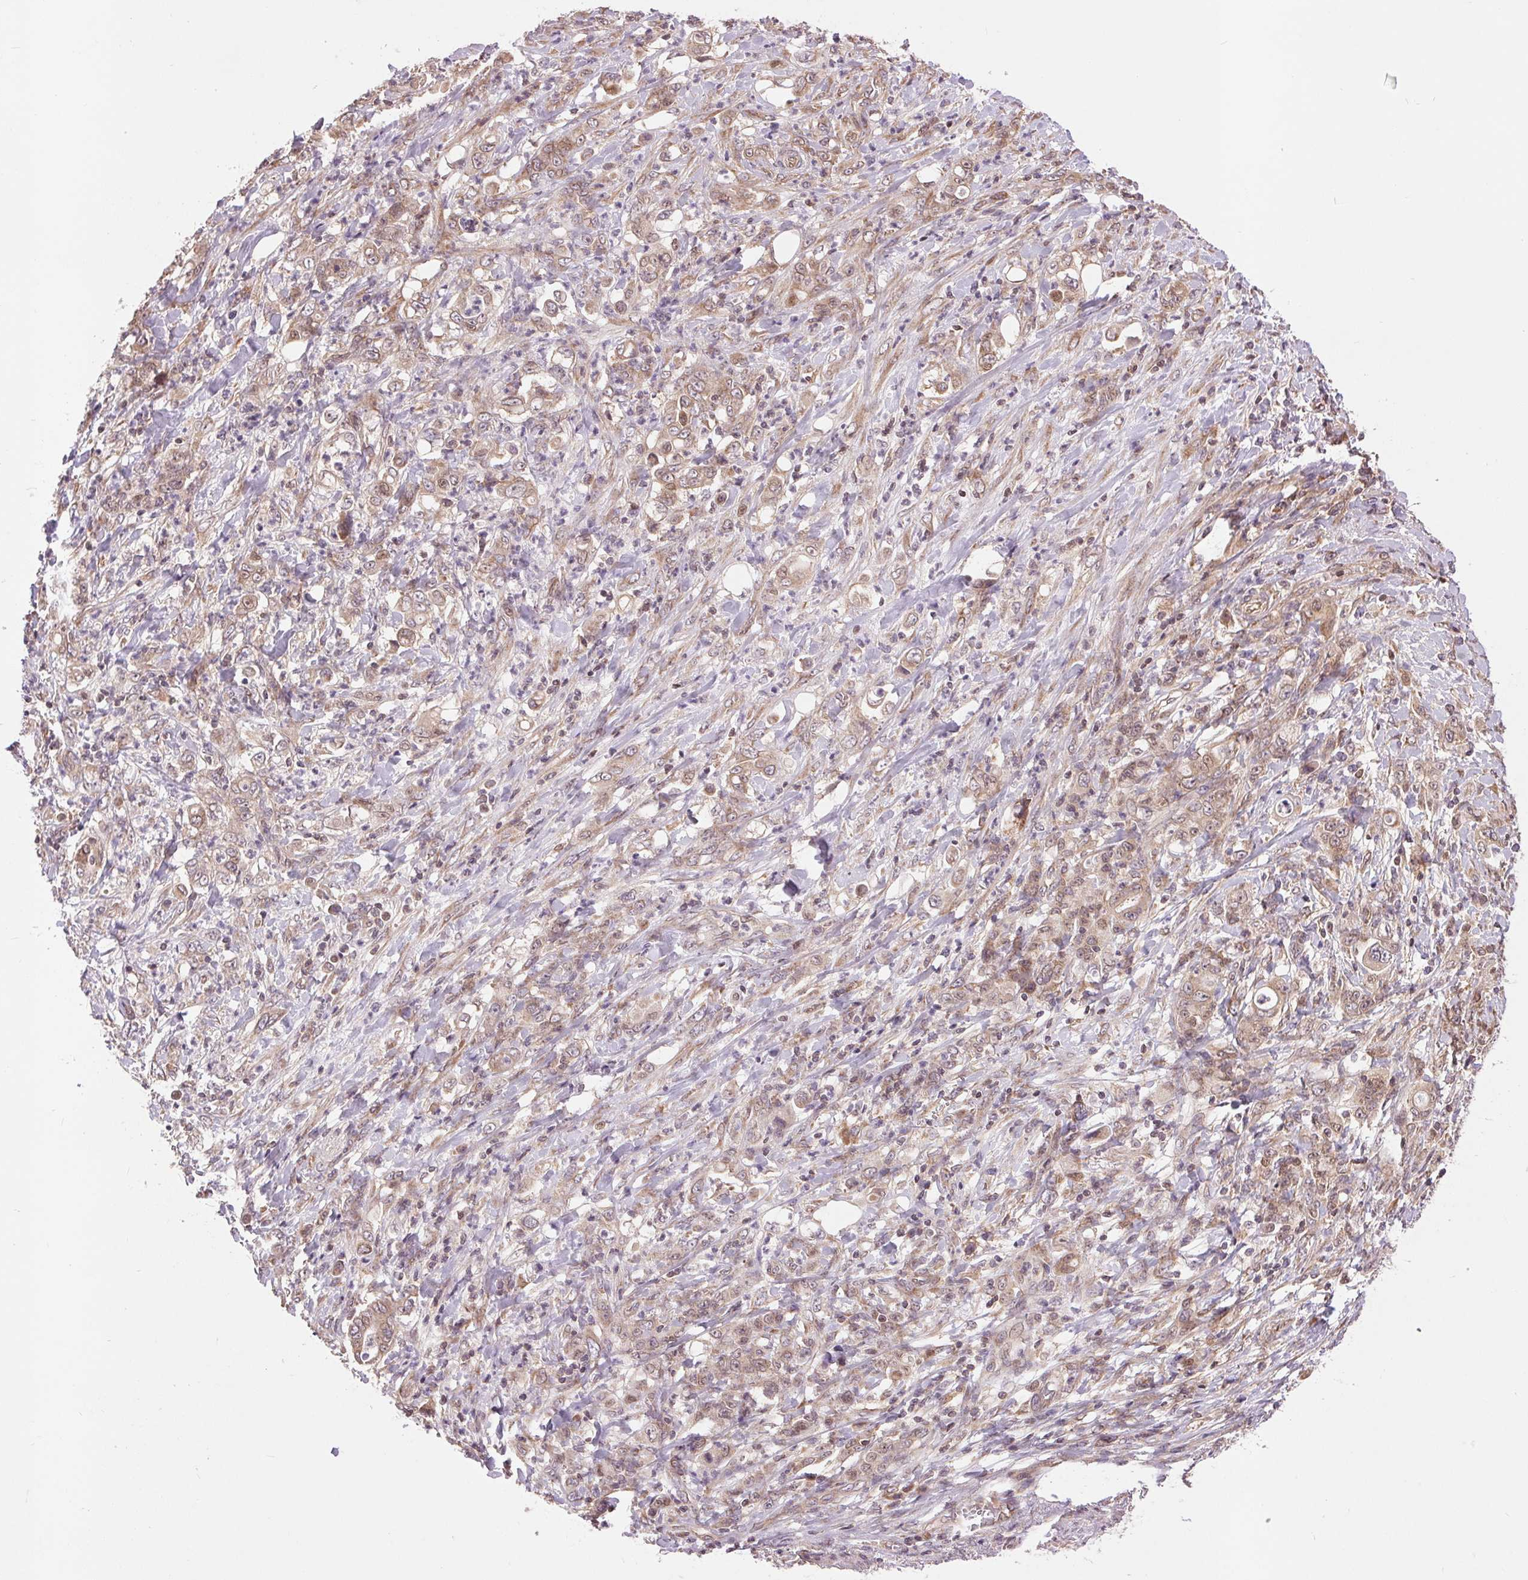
{"staining": {"intensity": "weak", "quantity": ">75%", "location": "cytoplasmic/membranous"}, "tissue": "stomach cancer", "cell_type": "Tumor cells", "image_type": "cancer", "snomed": [{"axis": "morphology", "description": "Adenocarcinoma, NOS"}, {"axis": "topography", "description": "Stomach"}], "caption": "Stomach adenocarcinoma was stained to show a protein in brown. There is low levels of weak cytoplasmic/membranous expression in approximately >75% of tumor cells. The protein is stained brown, and the nuclei are stained in blue (DAB IHC with brightfield microscopy, high magnification).", "gene": "BTF3L4", "patient": {"sex": "female", "age": 79}}